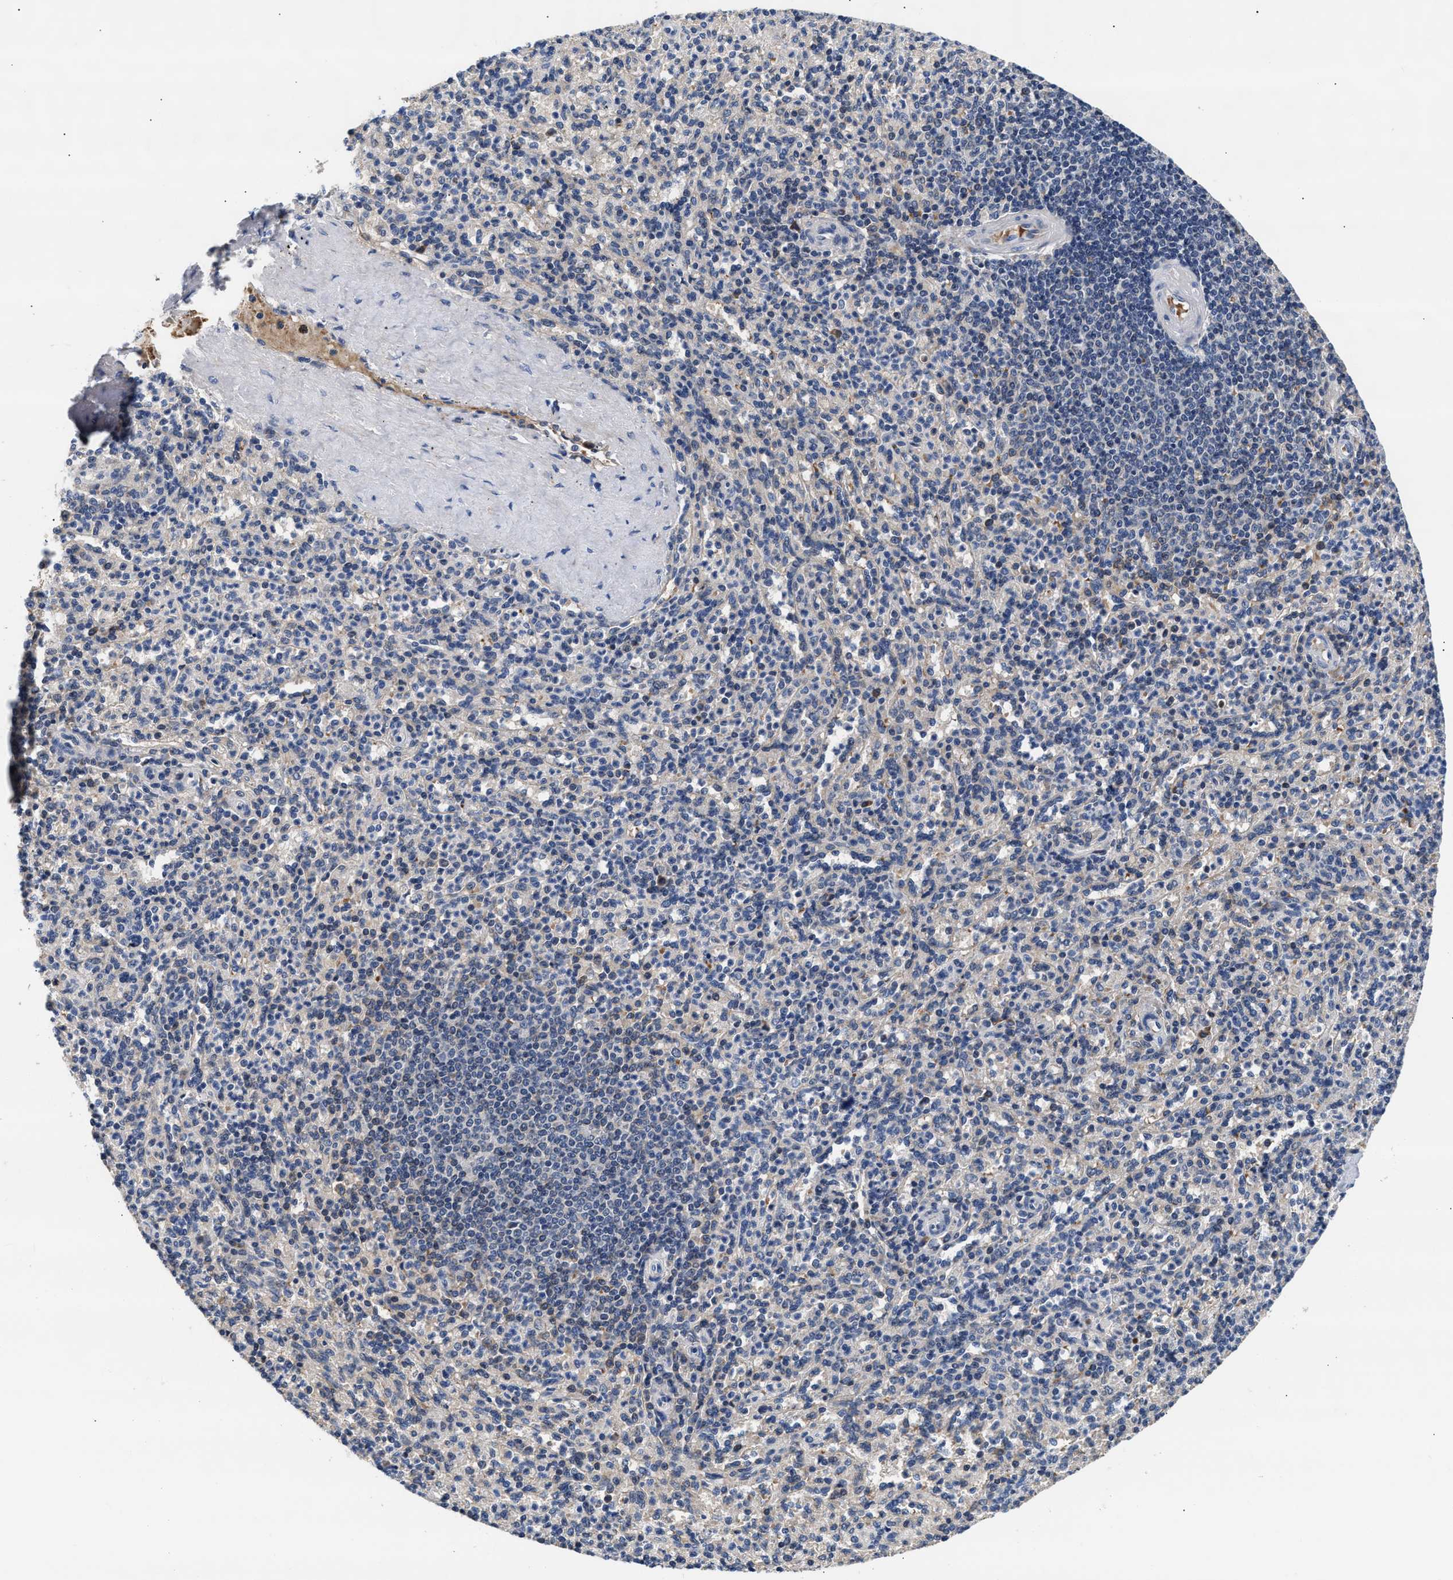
{"staining": {"intensity": "negative", "quantity": "none", "location": "none"}, "tissue": "spleen", "cell_type": "Cells in red pulp", "image_type": "normal", "snomed": [{"axis": "morphology", "description": "Normal tissue, NOS"}, {"axis": "topography", "description": "Spleen"}], "caption": "Immunohistochemistry image of unremarkable spleen: spleen stained with DAB displays no significant protein expression in cells in red pulp.", "gene": "RINT1", "patient": {"sex": "male", "age": 36}}